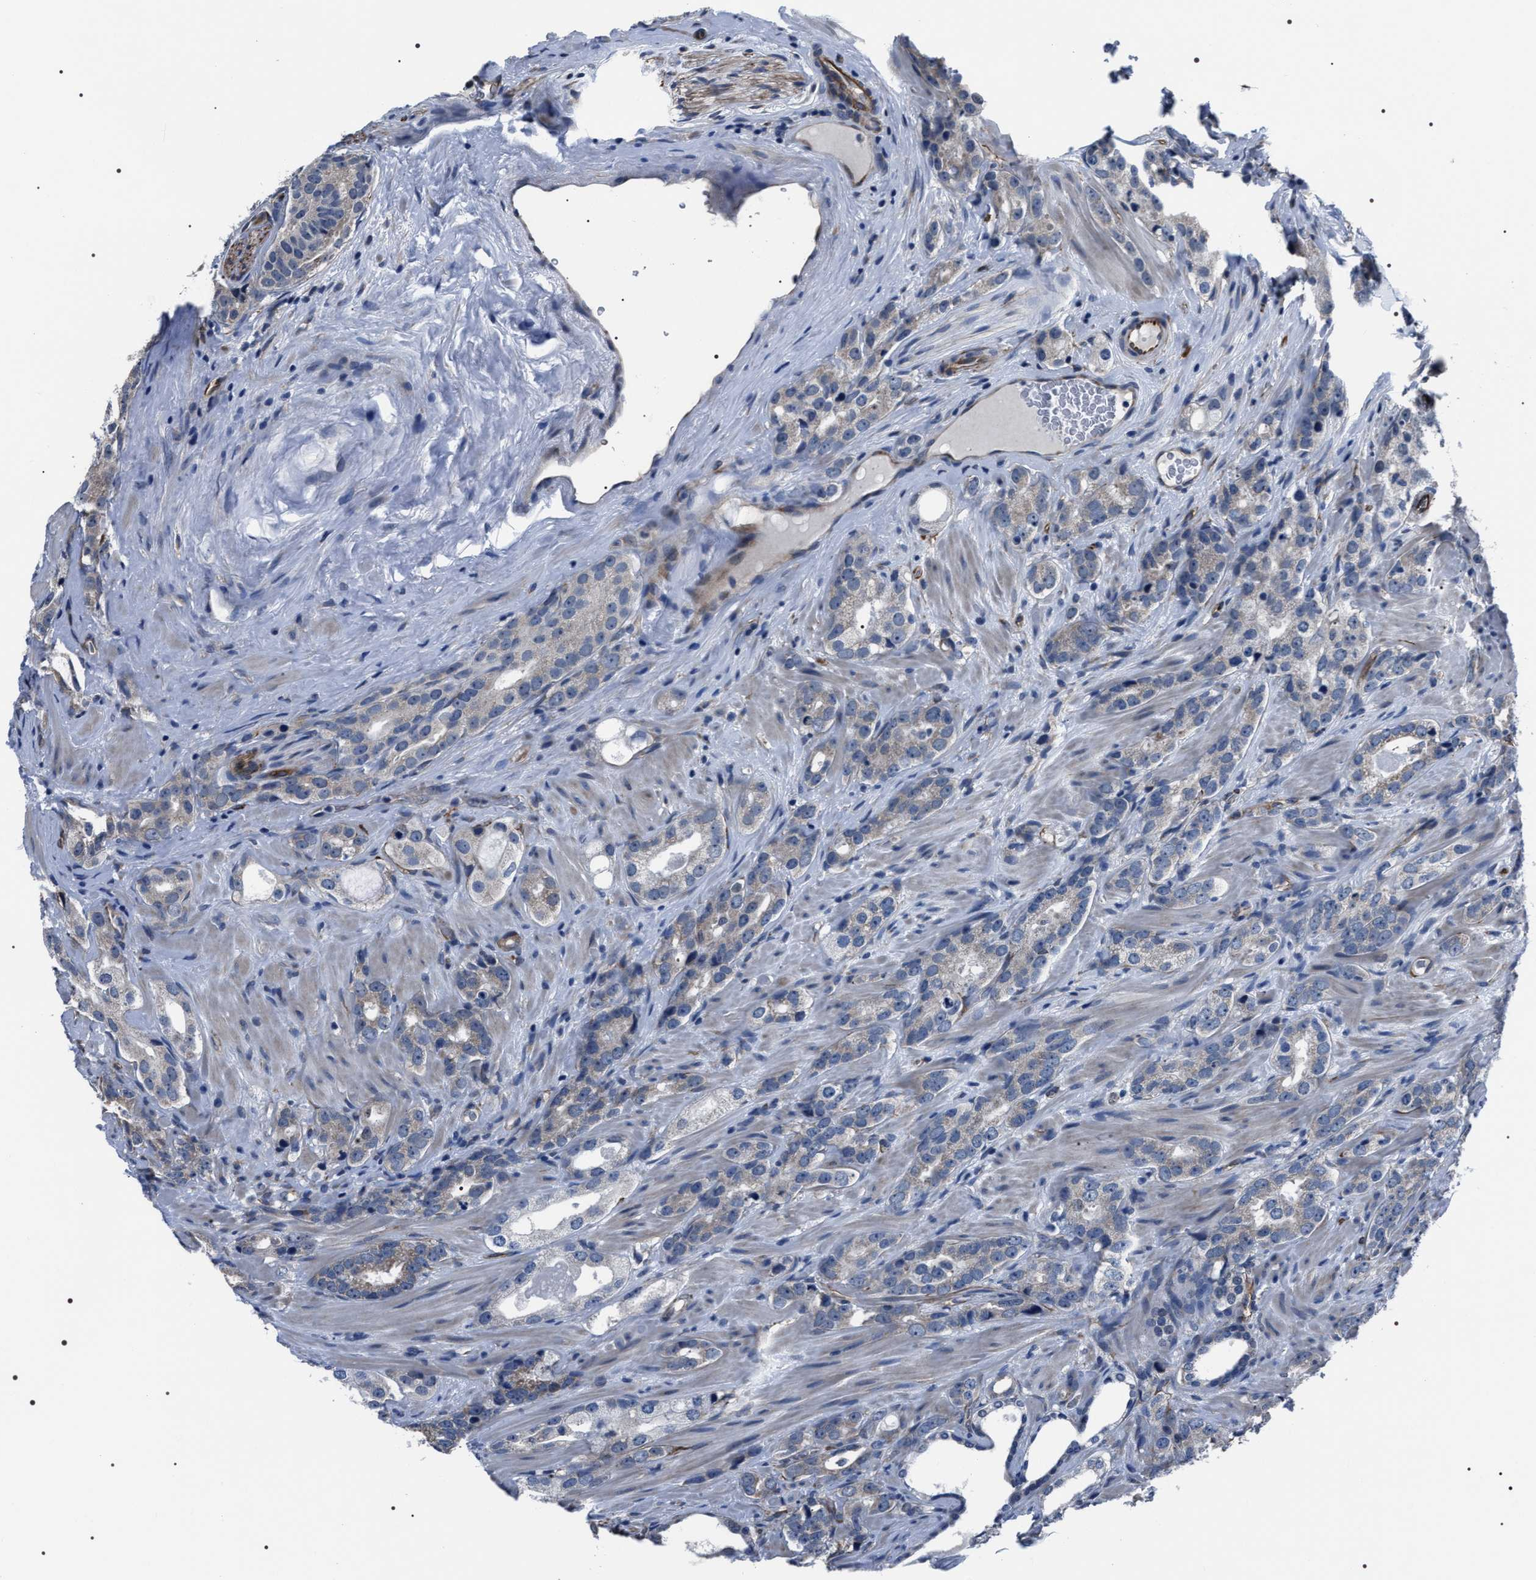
{"staining": {"intensity": "negative", "quantity": "none", "location": "none"}, "tissue": "prostate cancer", "cell_type": "Tumor cells", "image_type": "cancer", "snomed": [{"axis": "morphology", "description": "Adenocarcinoma, High grade"}, {"axis": "topography", "description": "Prostate"}], "caption": "The micrograph demonstrates no significant positivity in tumor cells of adenocarcinoma (high-grade) (prostate).", "gene": "PKD1L1", "patient": {"sex": "male", "age": 63}}